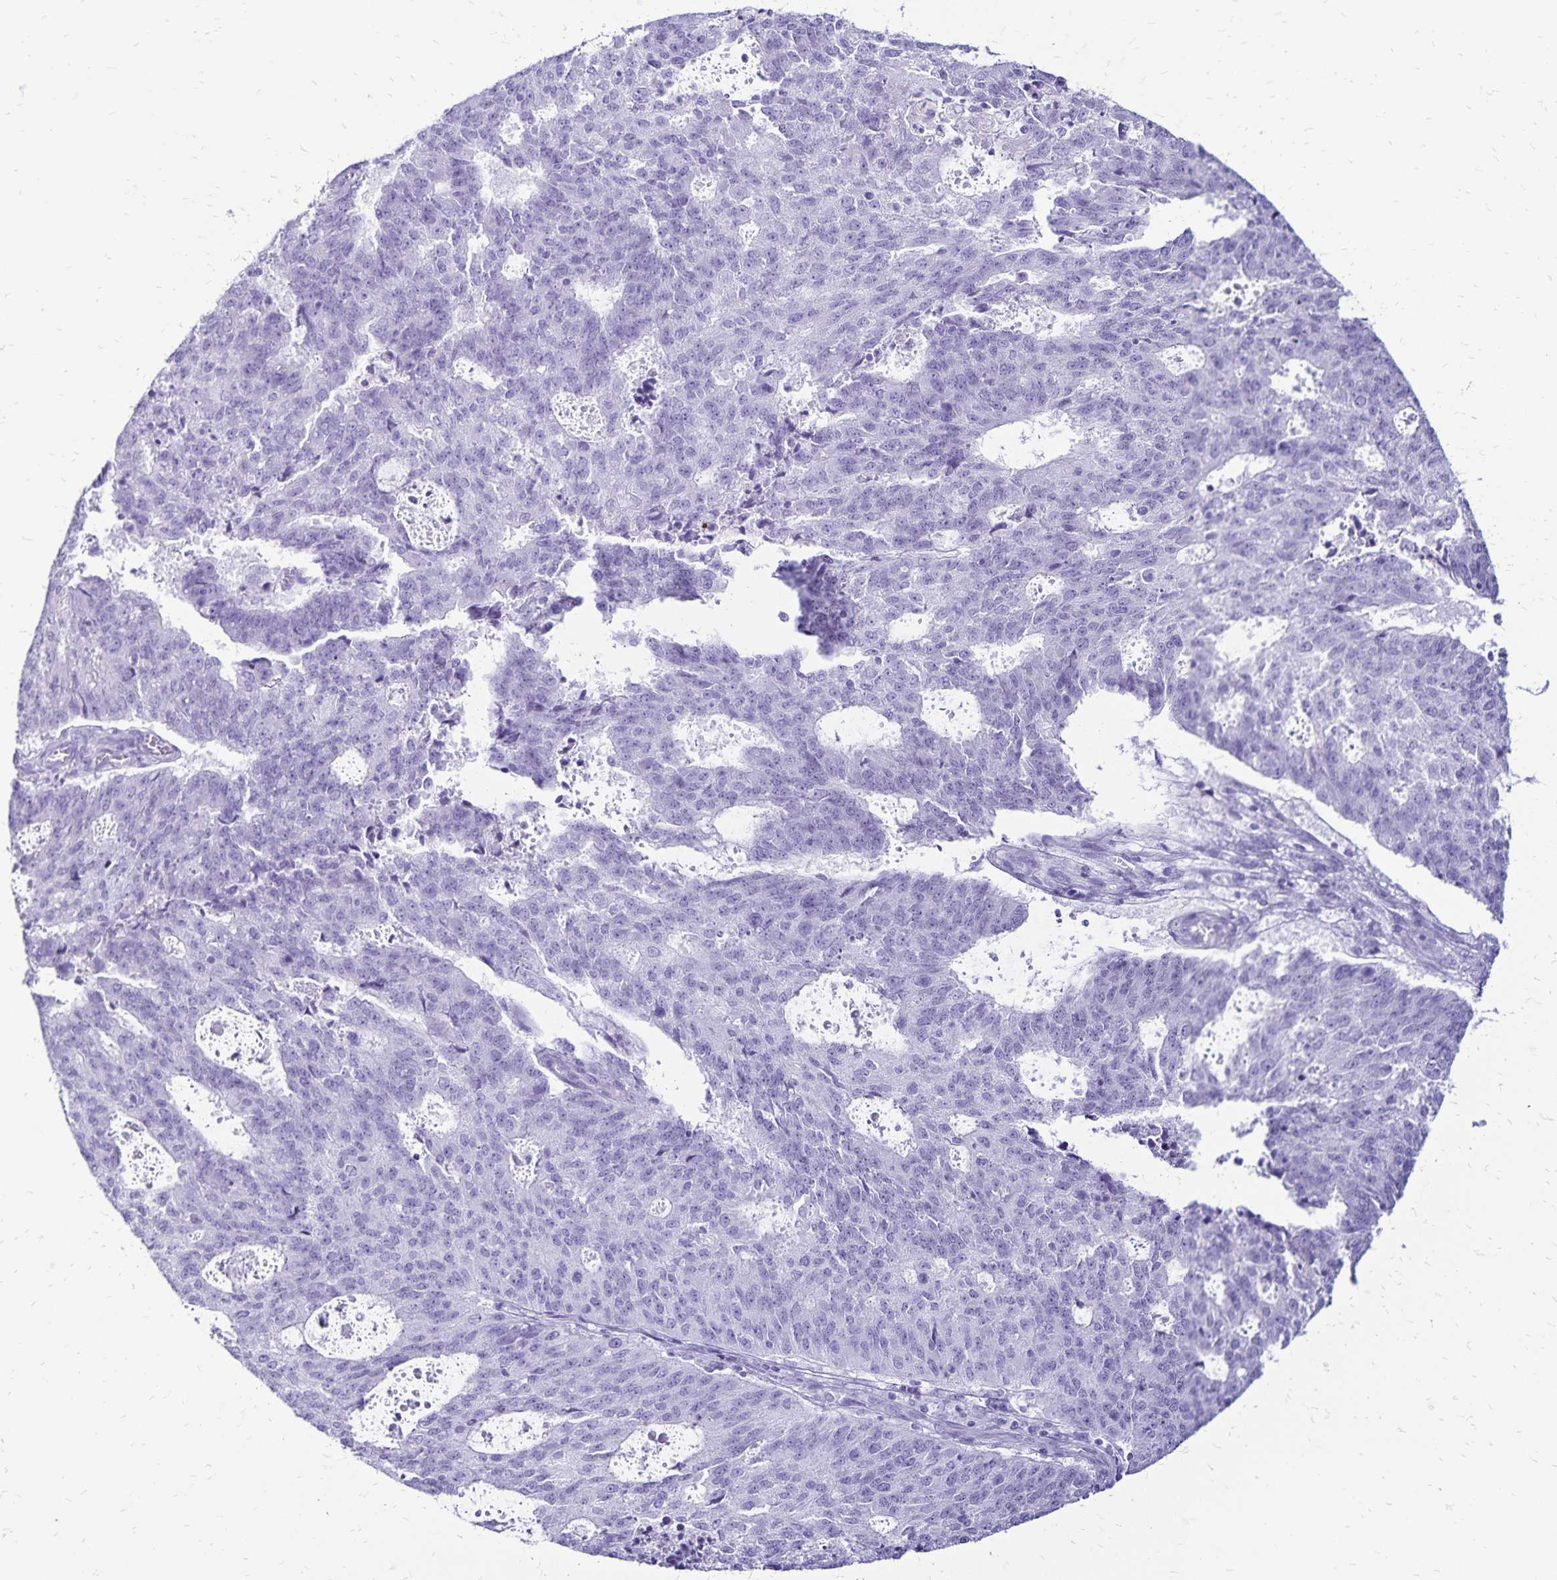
{"staining": {"intensity": "negative", "quantity": "none", "location": "none"}, "tissue": "endometrial cancer", "cell_type": "Tumor cells", "image_type": "cancer", "snomed": [{"axis": "morphology", "description": "Adenocarcinoma, NOS"}, {"axis": "topography", "description": "Endometrium"}], "caption": "Immunohistochemistry histopathology image of human endometrial adenocarcinoma stained for a protein (brown), which displays no positivity in tumor cells.", "gene": "LIN28B", "patient": {"sex": "female", "age": 82}}